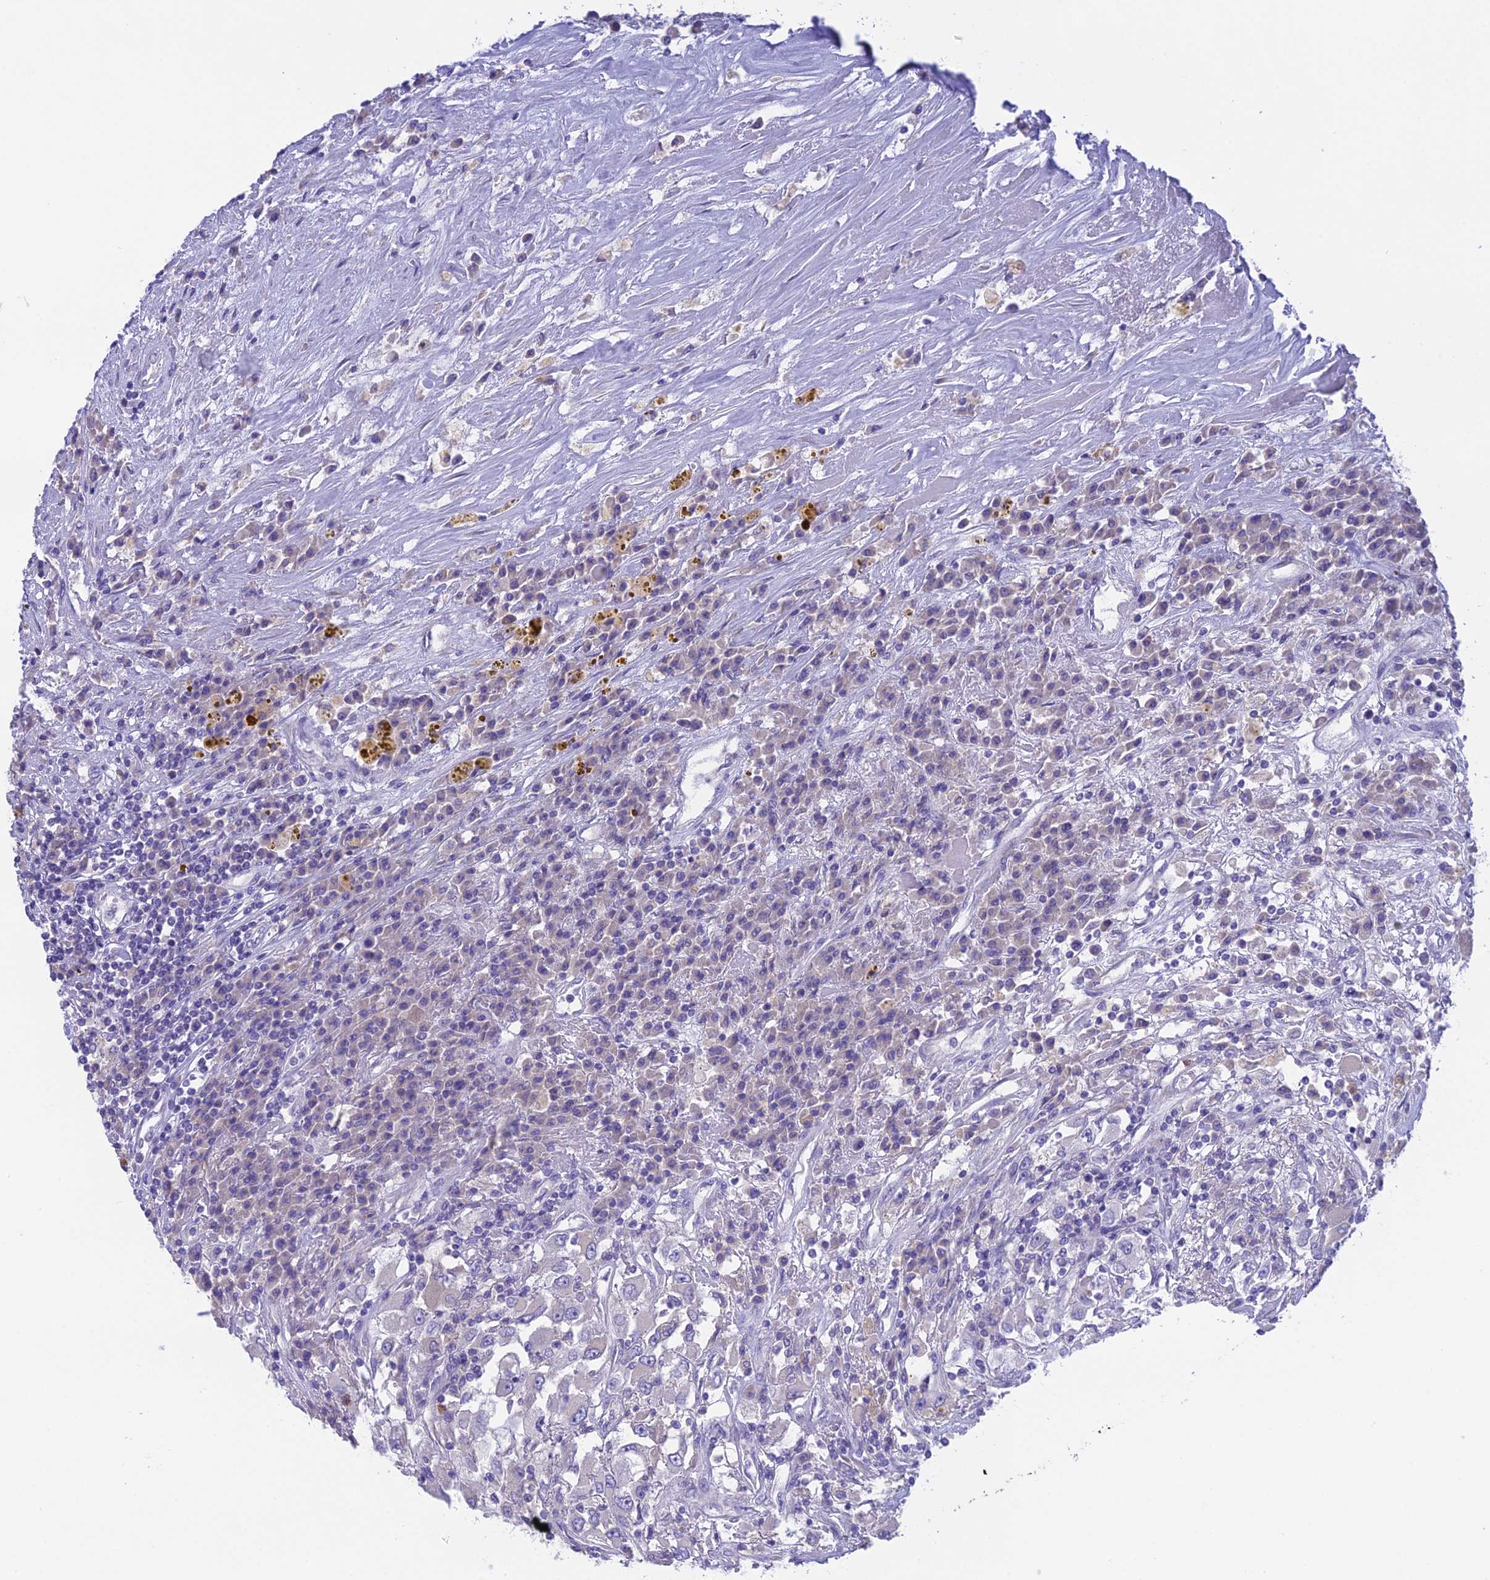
{"staining": {"intensity": "negative", "quantity": "none", "location": "none"}, "tissue": "renal cancer", "cell_type": "Tumor cells", "image_type": "cancer", "snomed": [{"axis": "morphology", "description": "Adenocarcinoma, NOS"}, {"axis": "topography", "description": "Kidney"}], "caption": "Immunohistochemistry of human renal cancer (adenocarcinoma) exhibits no staining in tumor cells.", "gene": "KIAA0408", "patient": {"sex": "female", "age": 52}}